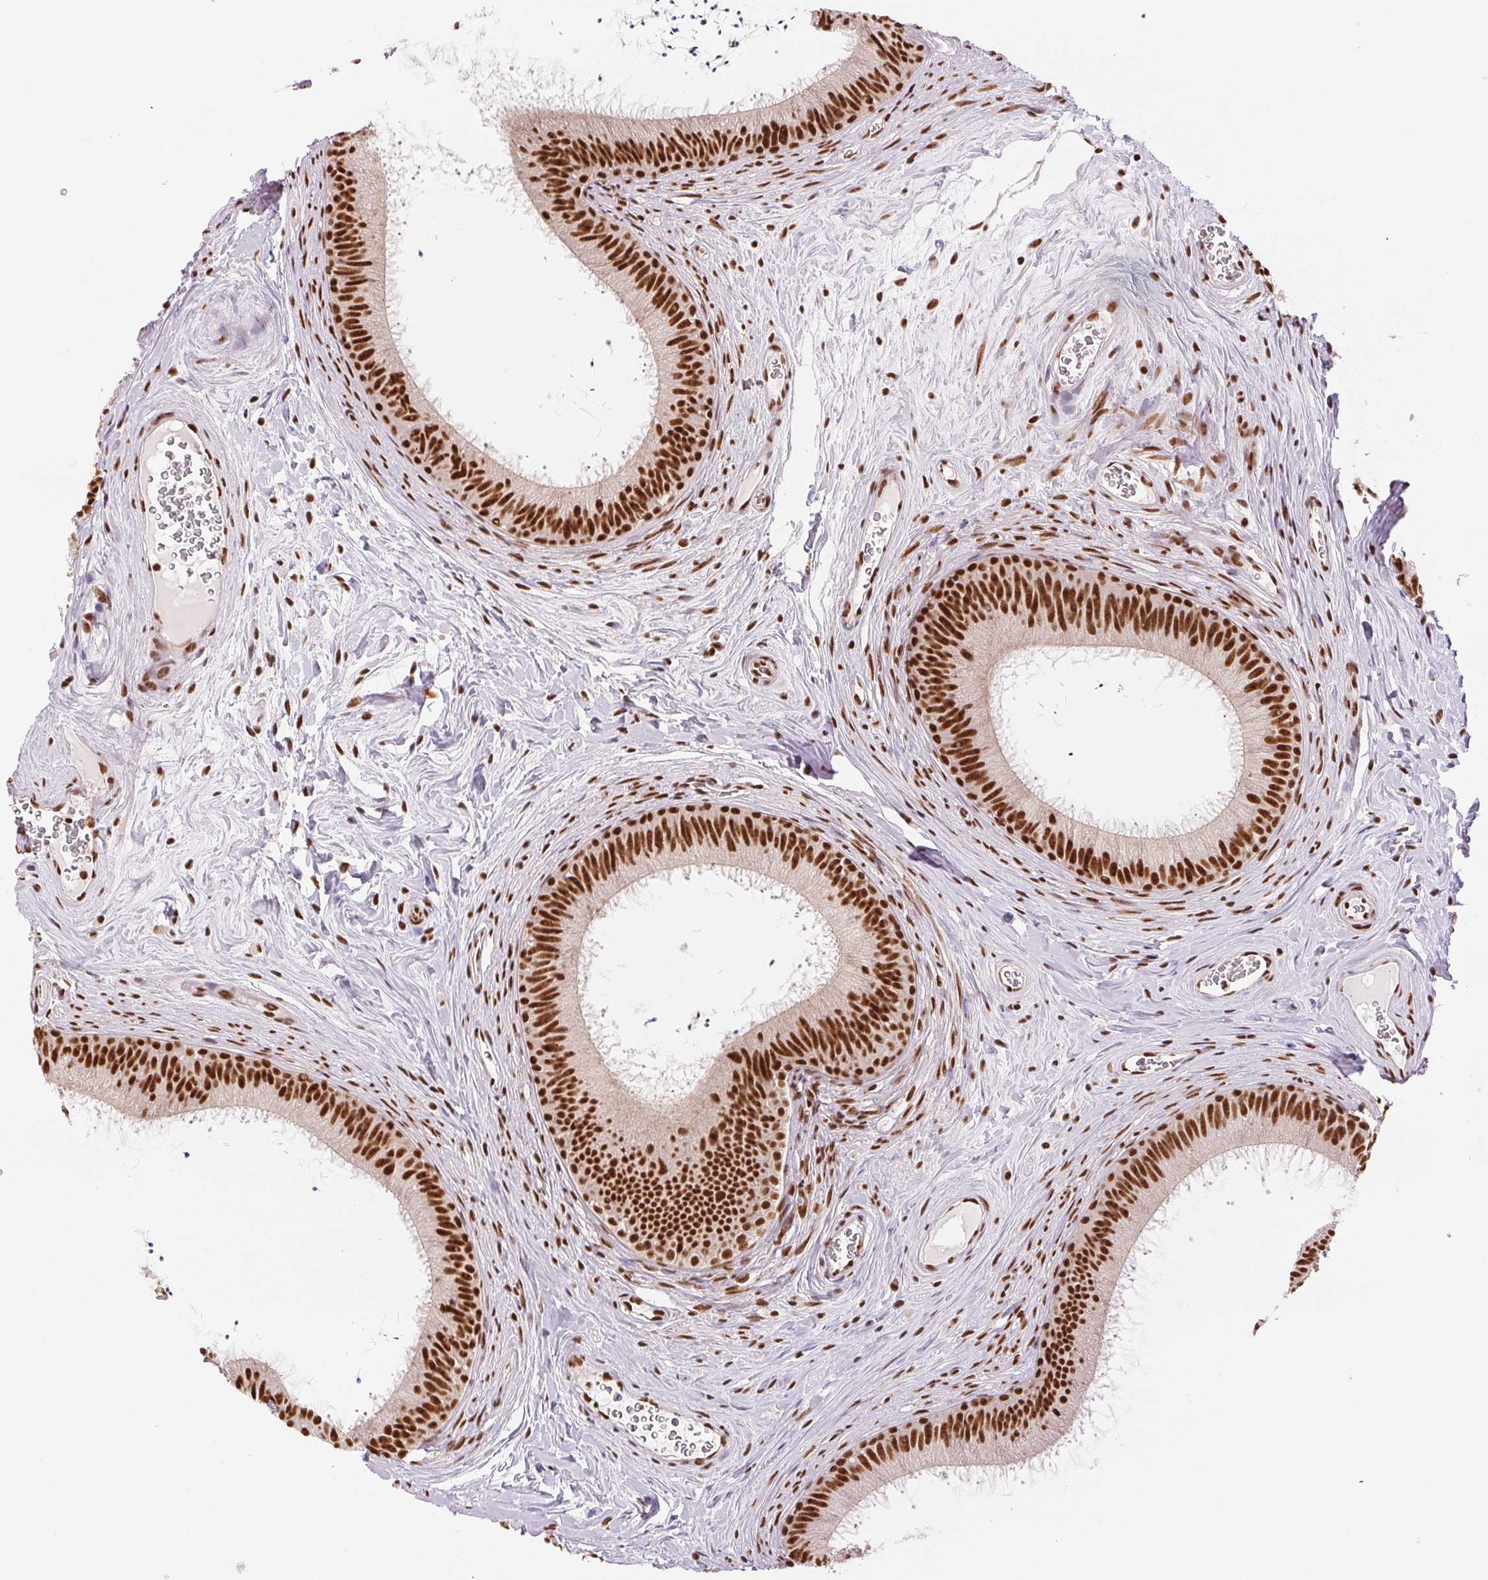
{"staining": {"intensity": "strong", "quantity": ">75%", "location": "nuclear"}, "tissue": "epididymis", "cell_type": "Glandular cells", "image_type": "normal", "snomed": [{"axis": "morphology", "description": "Normal tissue, NOS"}, {"axis": "topography", "description": "Epididymis"}], "caption": "A brown stain highlights strong nuclear staining of a protein in glandular cells of normal epididymis. (brown staining indicates protein expression, while blue staining denotes nuclei).", "gene": "IK", "patient": {"sex": "male", "age": 24}}